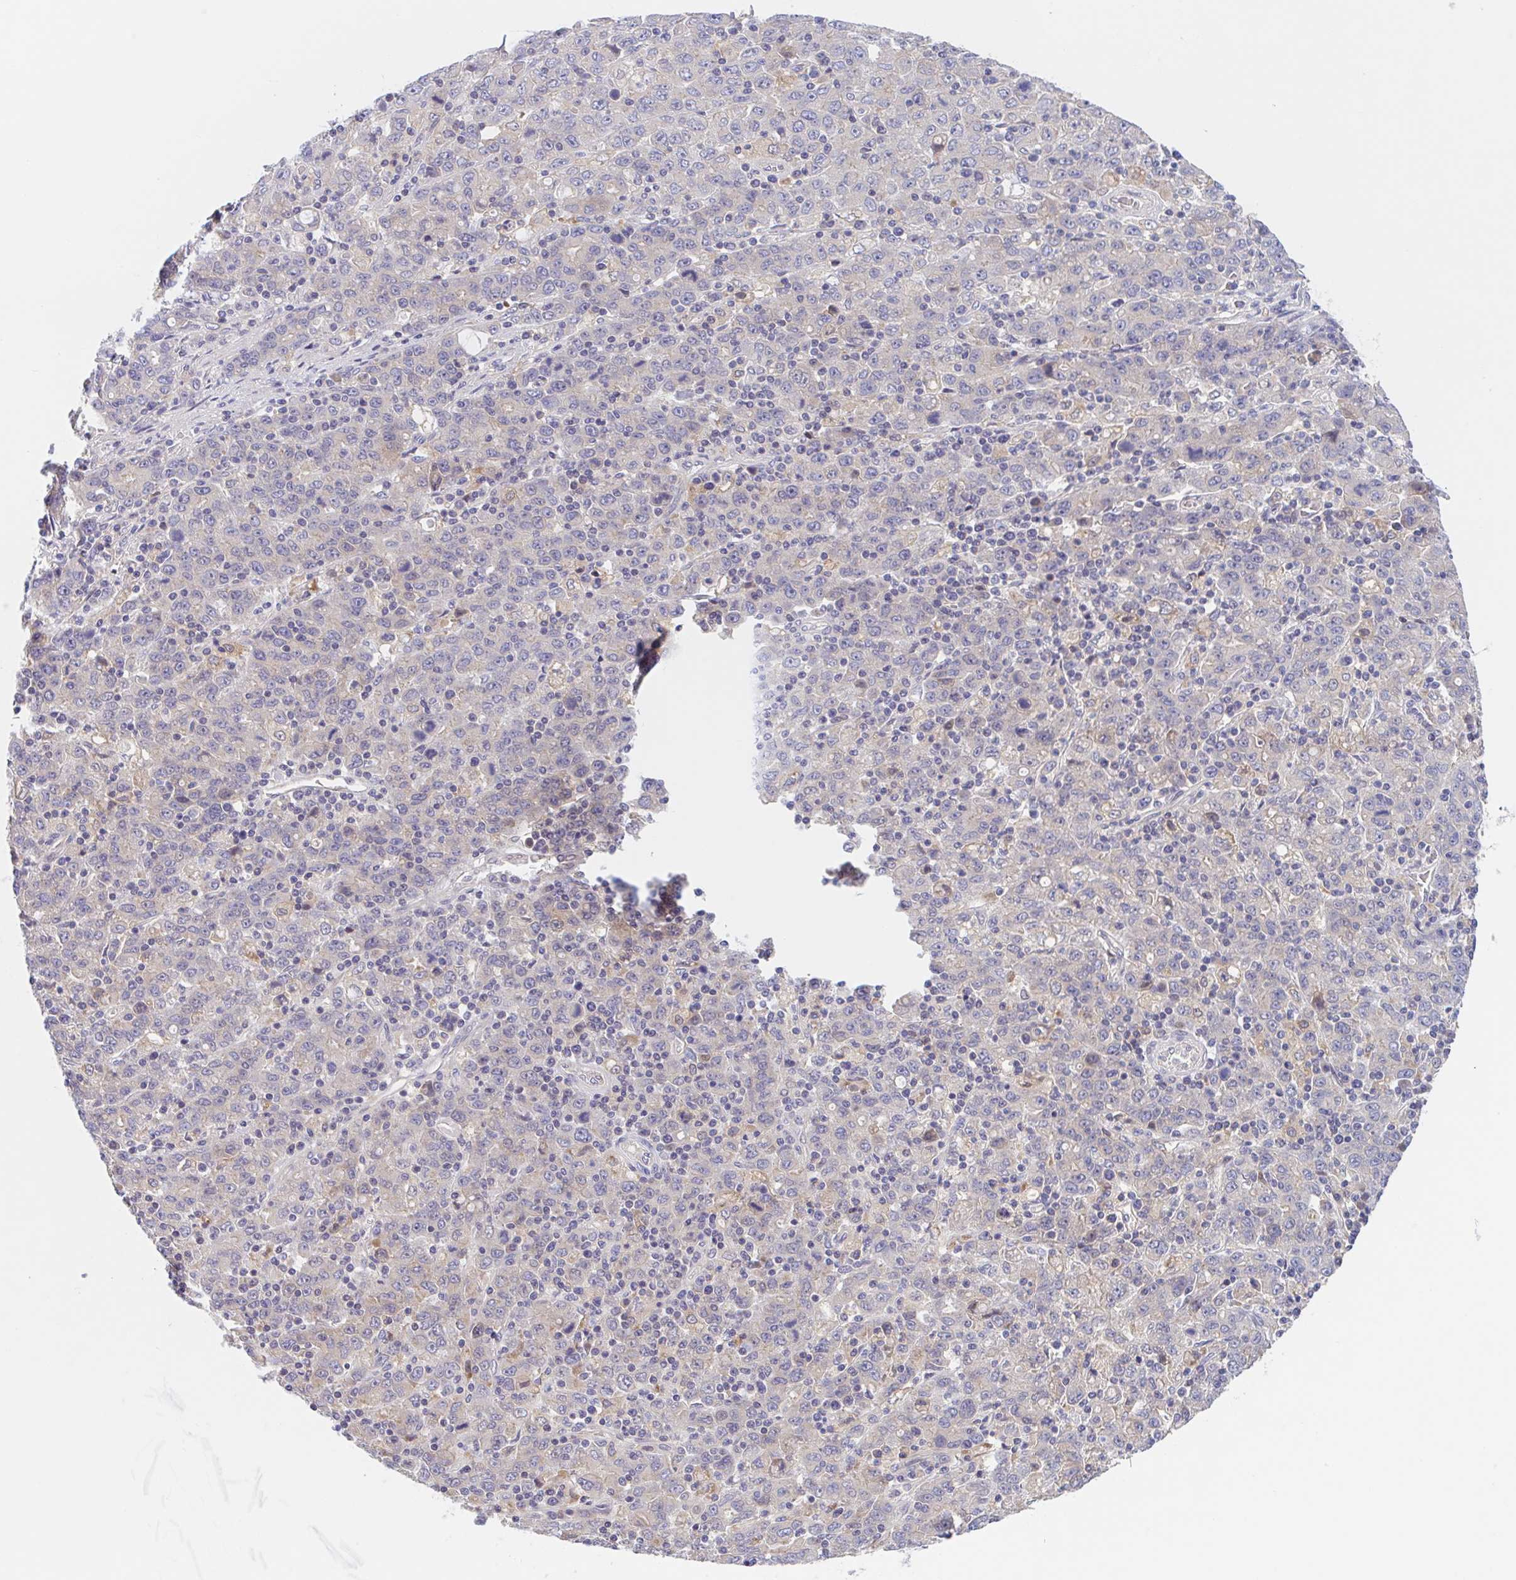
{"staining": {"intensity": "negative", "quantity": "none", "location": "none"}, "tissue": "stomach cancer", "cell_type": "Tumor cells", "image_type": "cancer", "snomed": [{"axis": "morphology", "description": "Adenocarcinoma, NOS"}, {"axis": "topography", "description": "Stomach, upper"}], "caption": "Immunohistochemistry (IHC) of stomach adenocarcinoma reveals no expression in tumor cells.", "gene": "TMEM86A", "patient": {"sex": "male", "age": 69}}